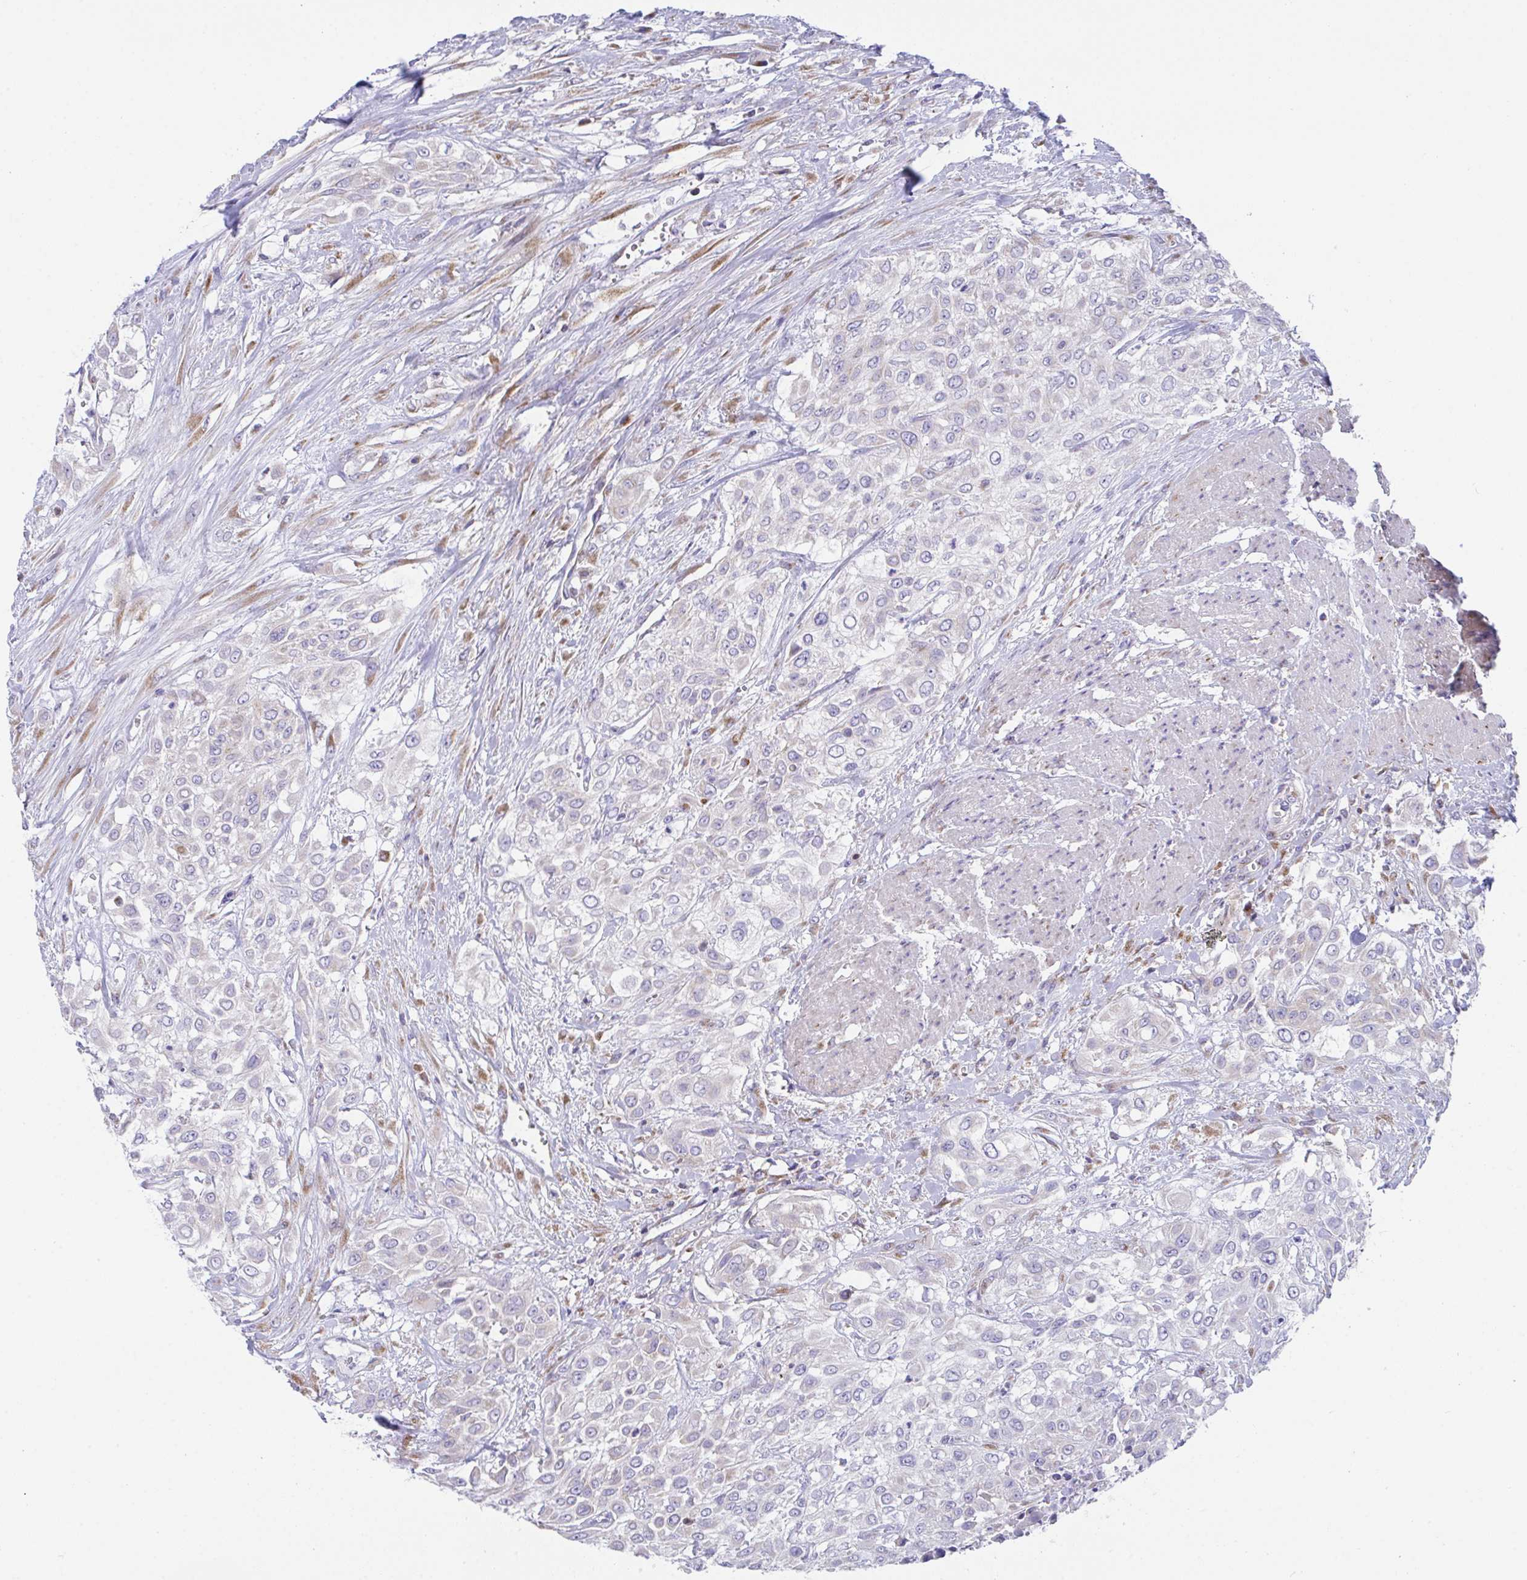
{"staining": {"intensity": "negative", "quantity": "none", "location": "none"}, "tissue": "urothelial cancer", "cell_type": "Tumor cells", "image_type": "cancer", "snomed": [{"axis": "morphology", "description": "Urothelial carcinoma, High grade"}, {"axis": "topography", "description": "Urinary bladder"}], "caption": "Immunohistochemistry of urothelial cancer displays no positivity in tumor cells. Nuclei are stained in blue.", "gene": "MIA3", "patient": {"sex": "male", "age": 57}}